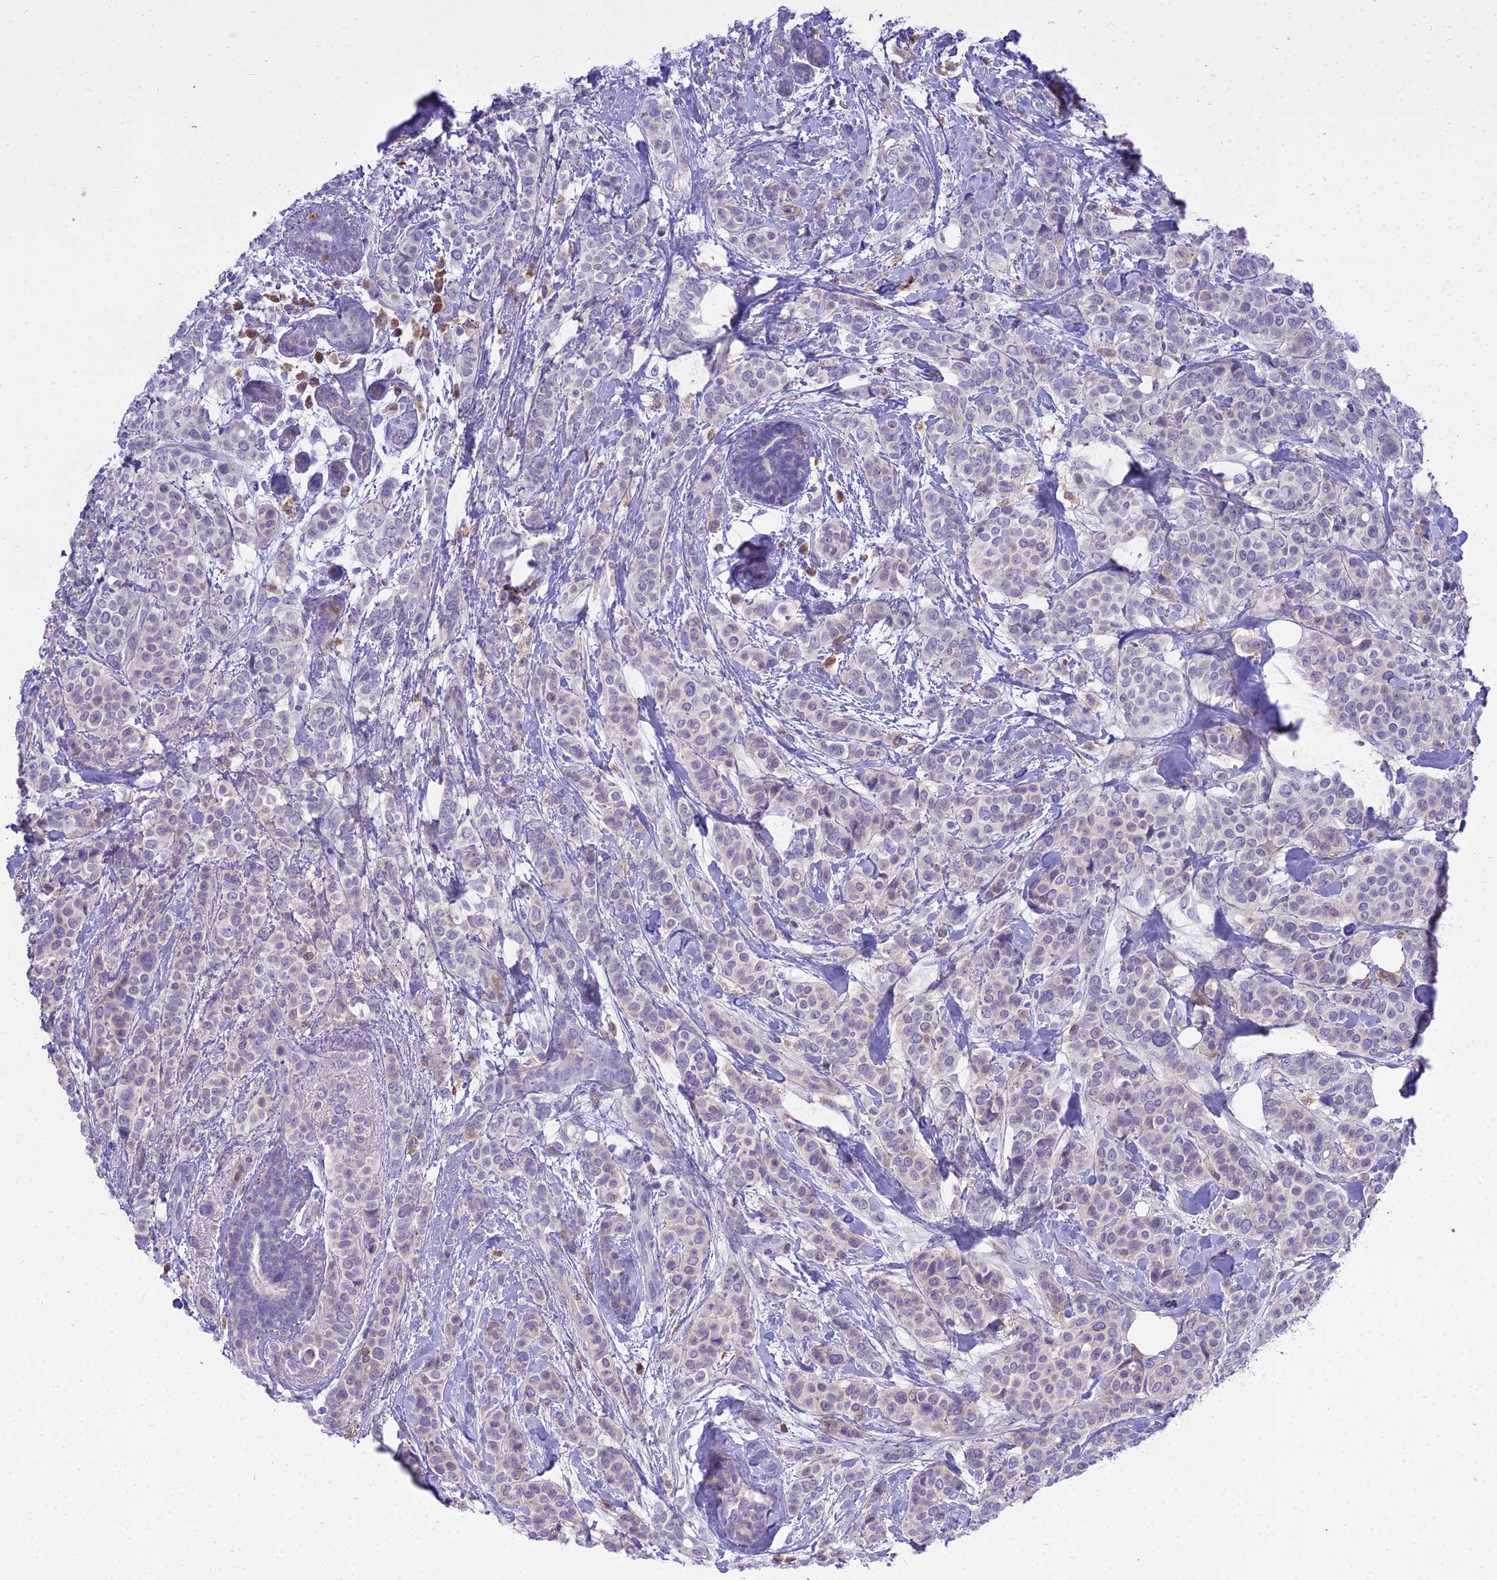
{"staining": {"intensity": "weak", "quantity": "<25%", "location": "cytoplasmic/membranous"}, "tissue": "breast cancer", "cell_type": "Tumor cells", "image_type": "cancer", "snomed": [{"axis": "morphology", "description": "Lobular carcinoma"}, {"axis": "topography", "description": "Breast"}], "caption": "The photomicrograph displays no significant expression in tumor cells of breast cancer.", "gene": "BLNK", "patient": {"sex": "female", "age": 51}}